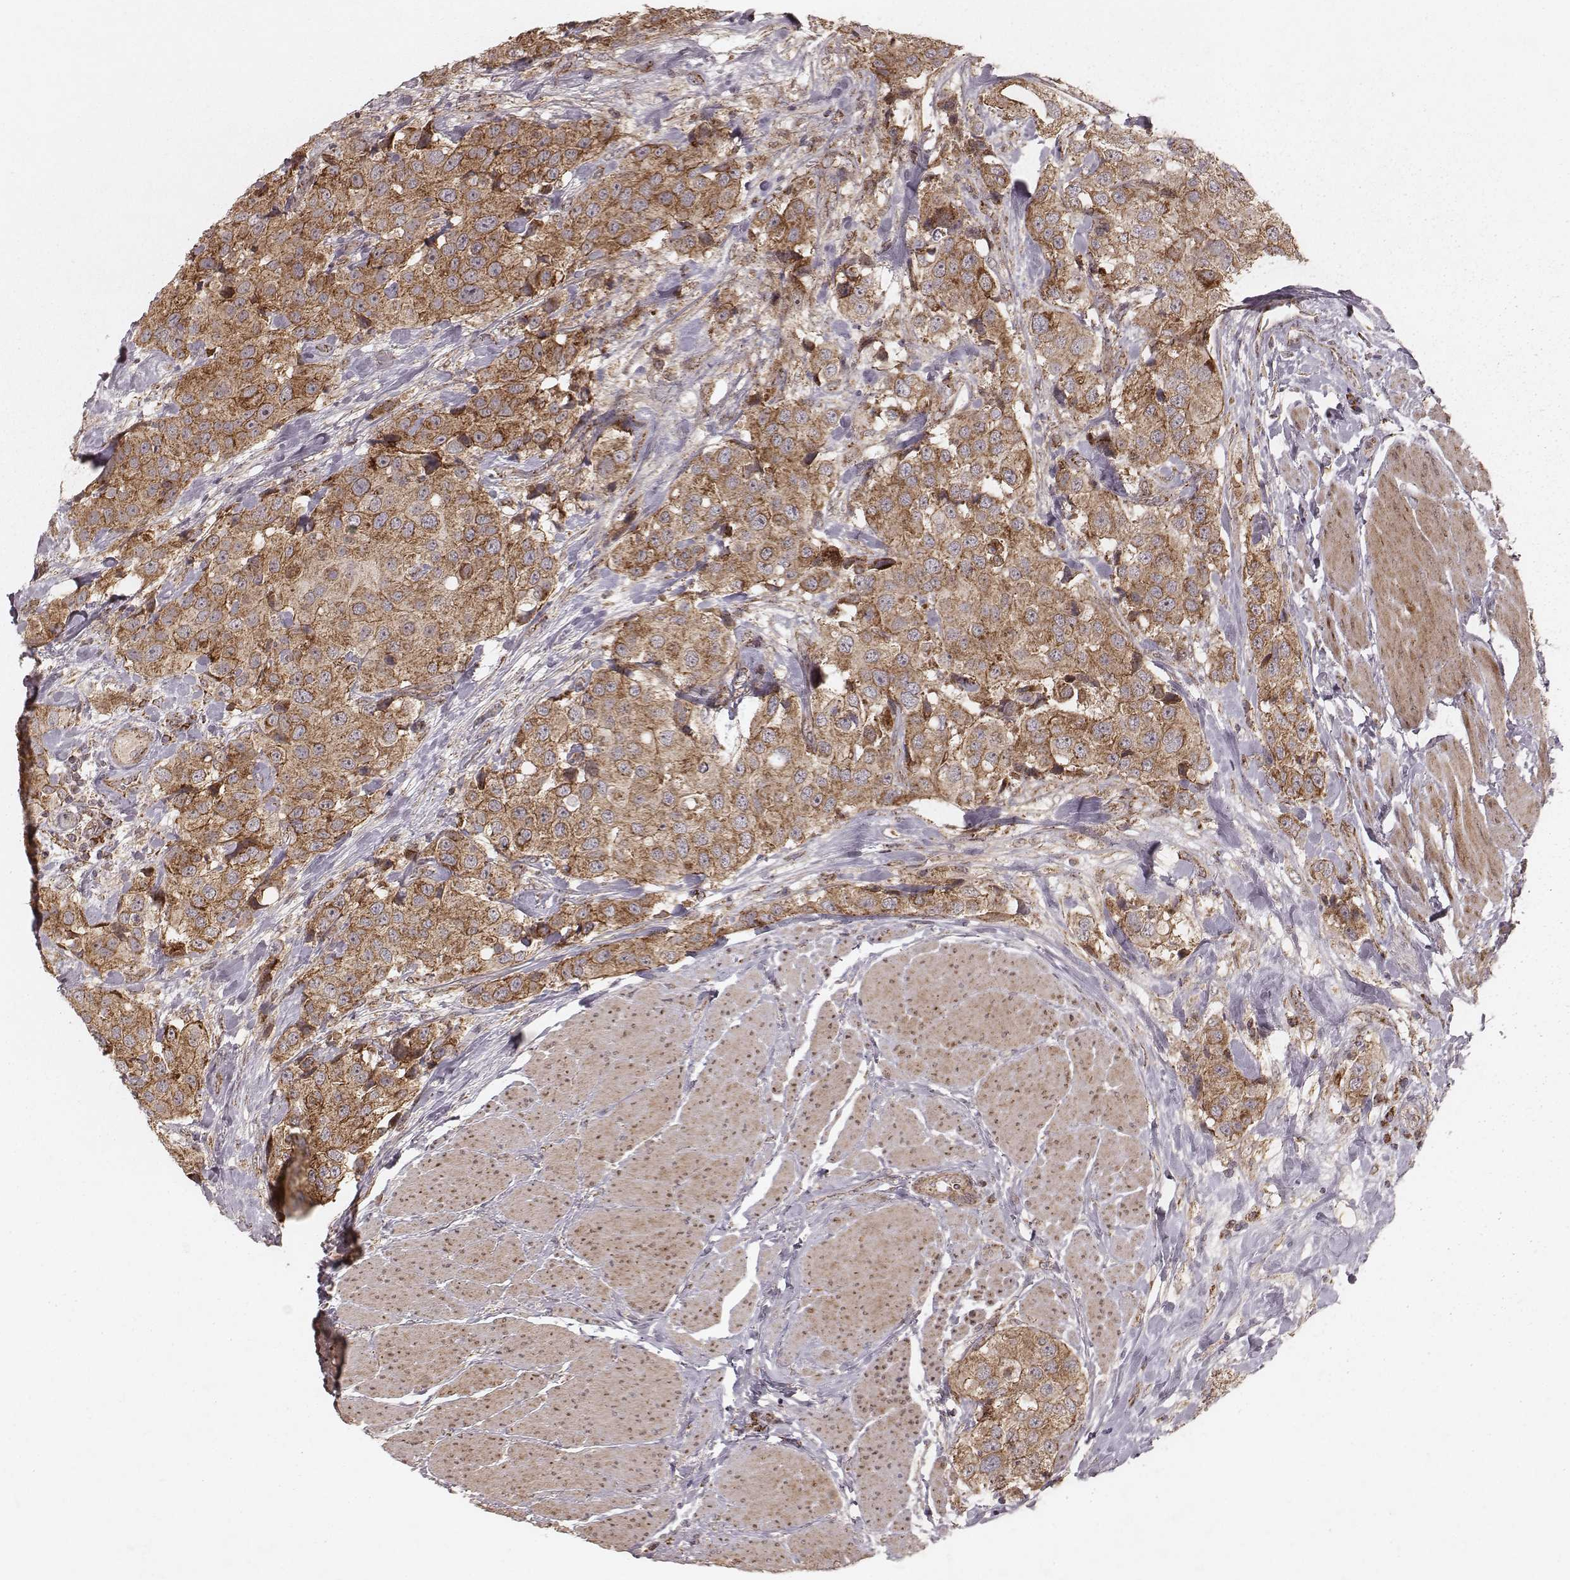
{"staining": {"intensity": "moderate", "quantity": ">75%", "location": "cytoplasmic/membranous"}, "tissue": "urothelial cancer", "cell_type": "Tumor cells", "image_type": "cancer", "snomed": [{"axis": "morphology", "description": "Urothelial carcinoma, High grade"}, {"axis": "topography", "description": "Urinary bladder"}], "caption": "There is medium levels of moderate cytoplasmic/membranous staining in tumor cells of urothelial carcinoma (high-grade), as demonstrated by immunohistochemical staining (brown color).", "gene": "NDUFA7", "patient": {"sex": "female", "age": 64}}